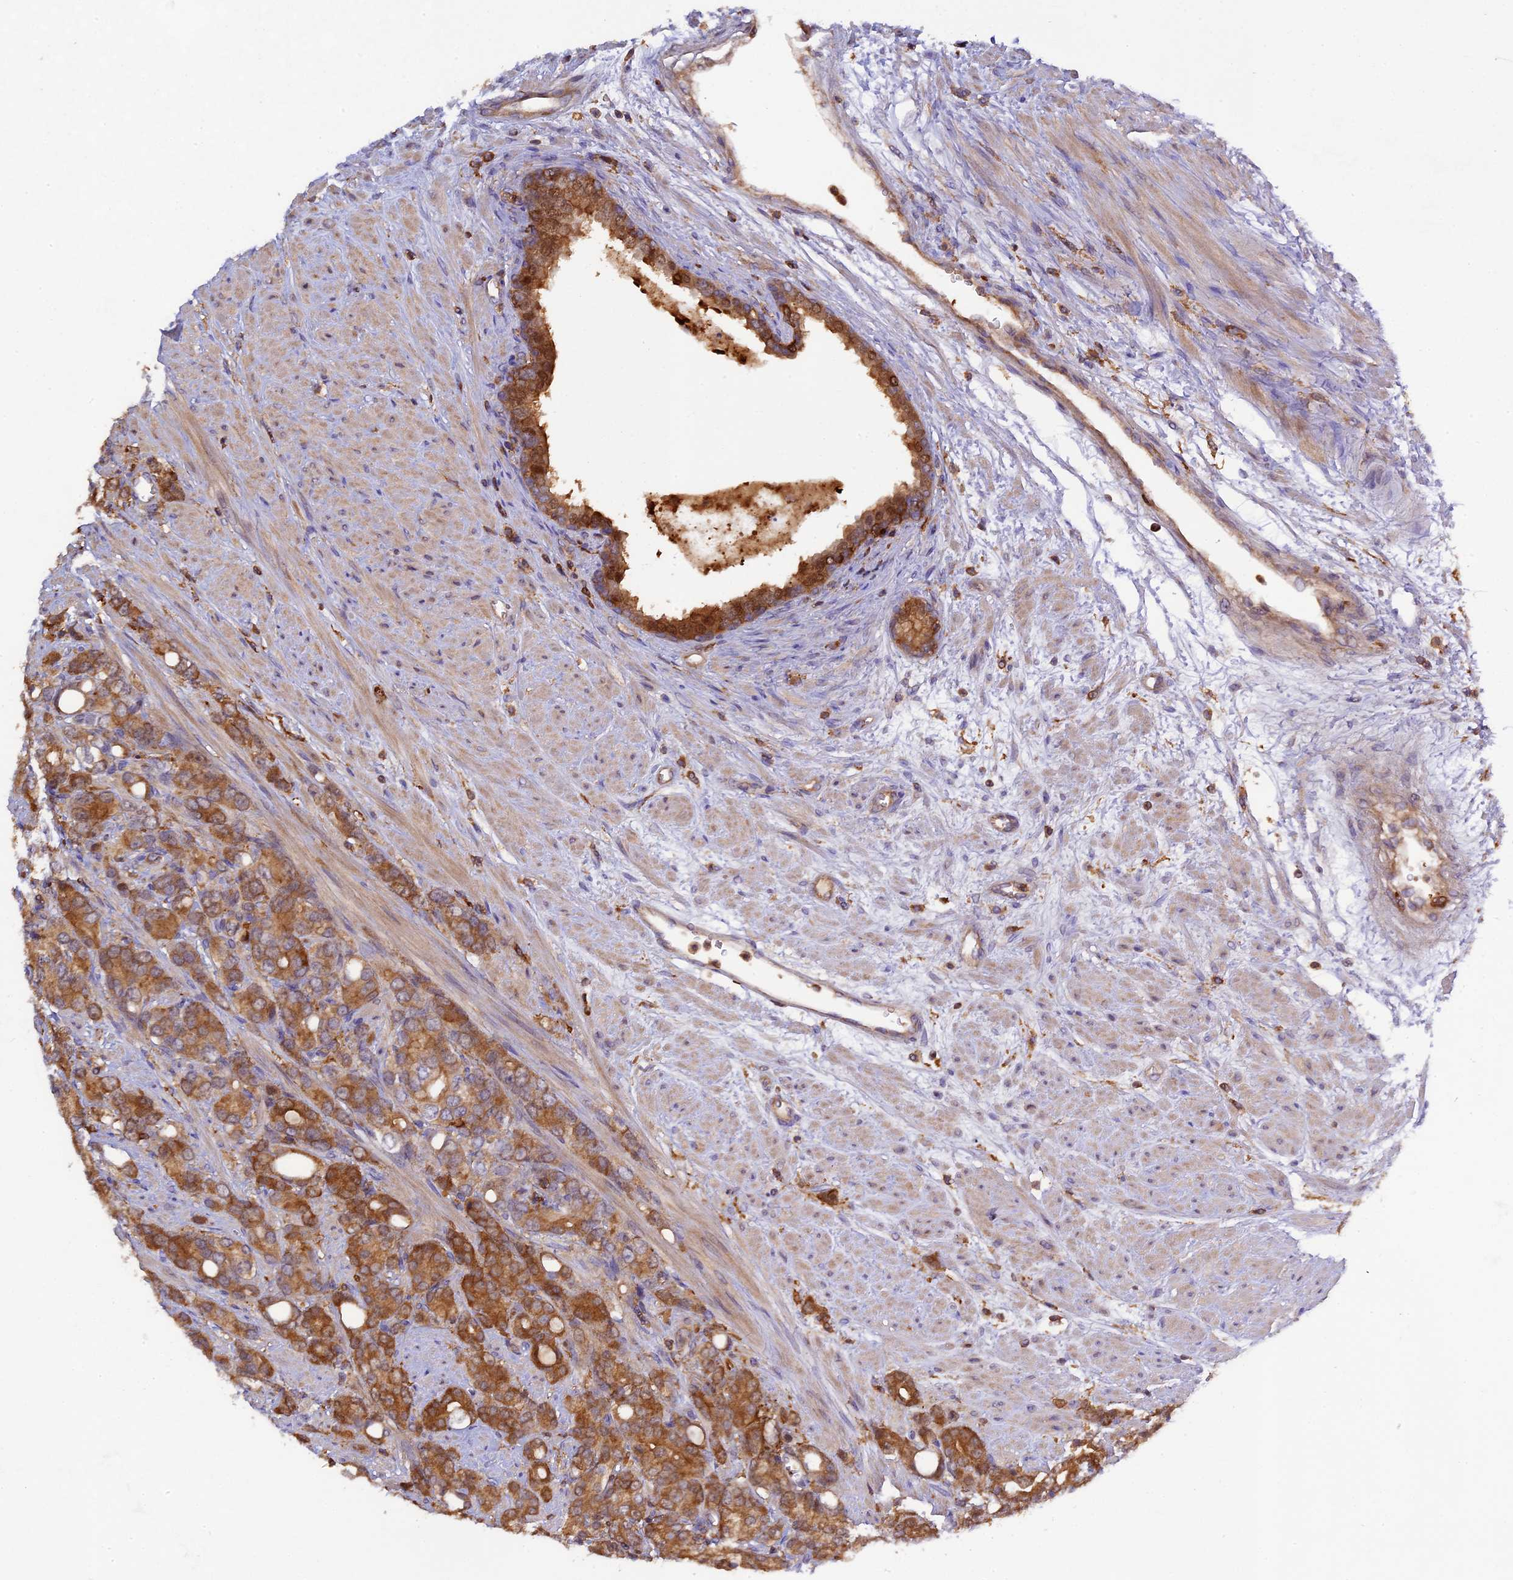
{"staining": {"intensity": "strong", "quantity": ">75%", "location": "cytoplasmic/membranous"}, "tissue": "prostate cancer", "cell_type": "Tumor cells", "image_type": "cancer", "snomed": [{"axis": "morphology", "description": "Adenocarcinoma, High grade"}, {"axis": "topography", "description": "Prostate"}], "caption": "High-grade adenocarcinoma (prostate) stained with a protein marker displays strong staining in tumor cells.", "gene": "MYO9B", "patient": {"sex": "male", "age": 62}}